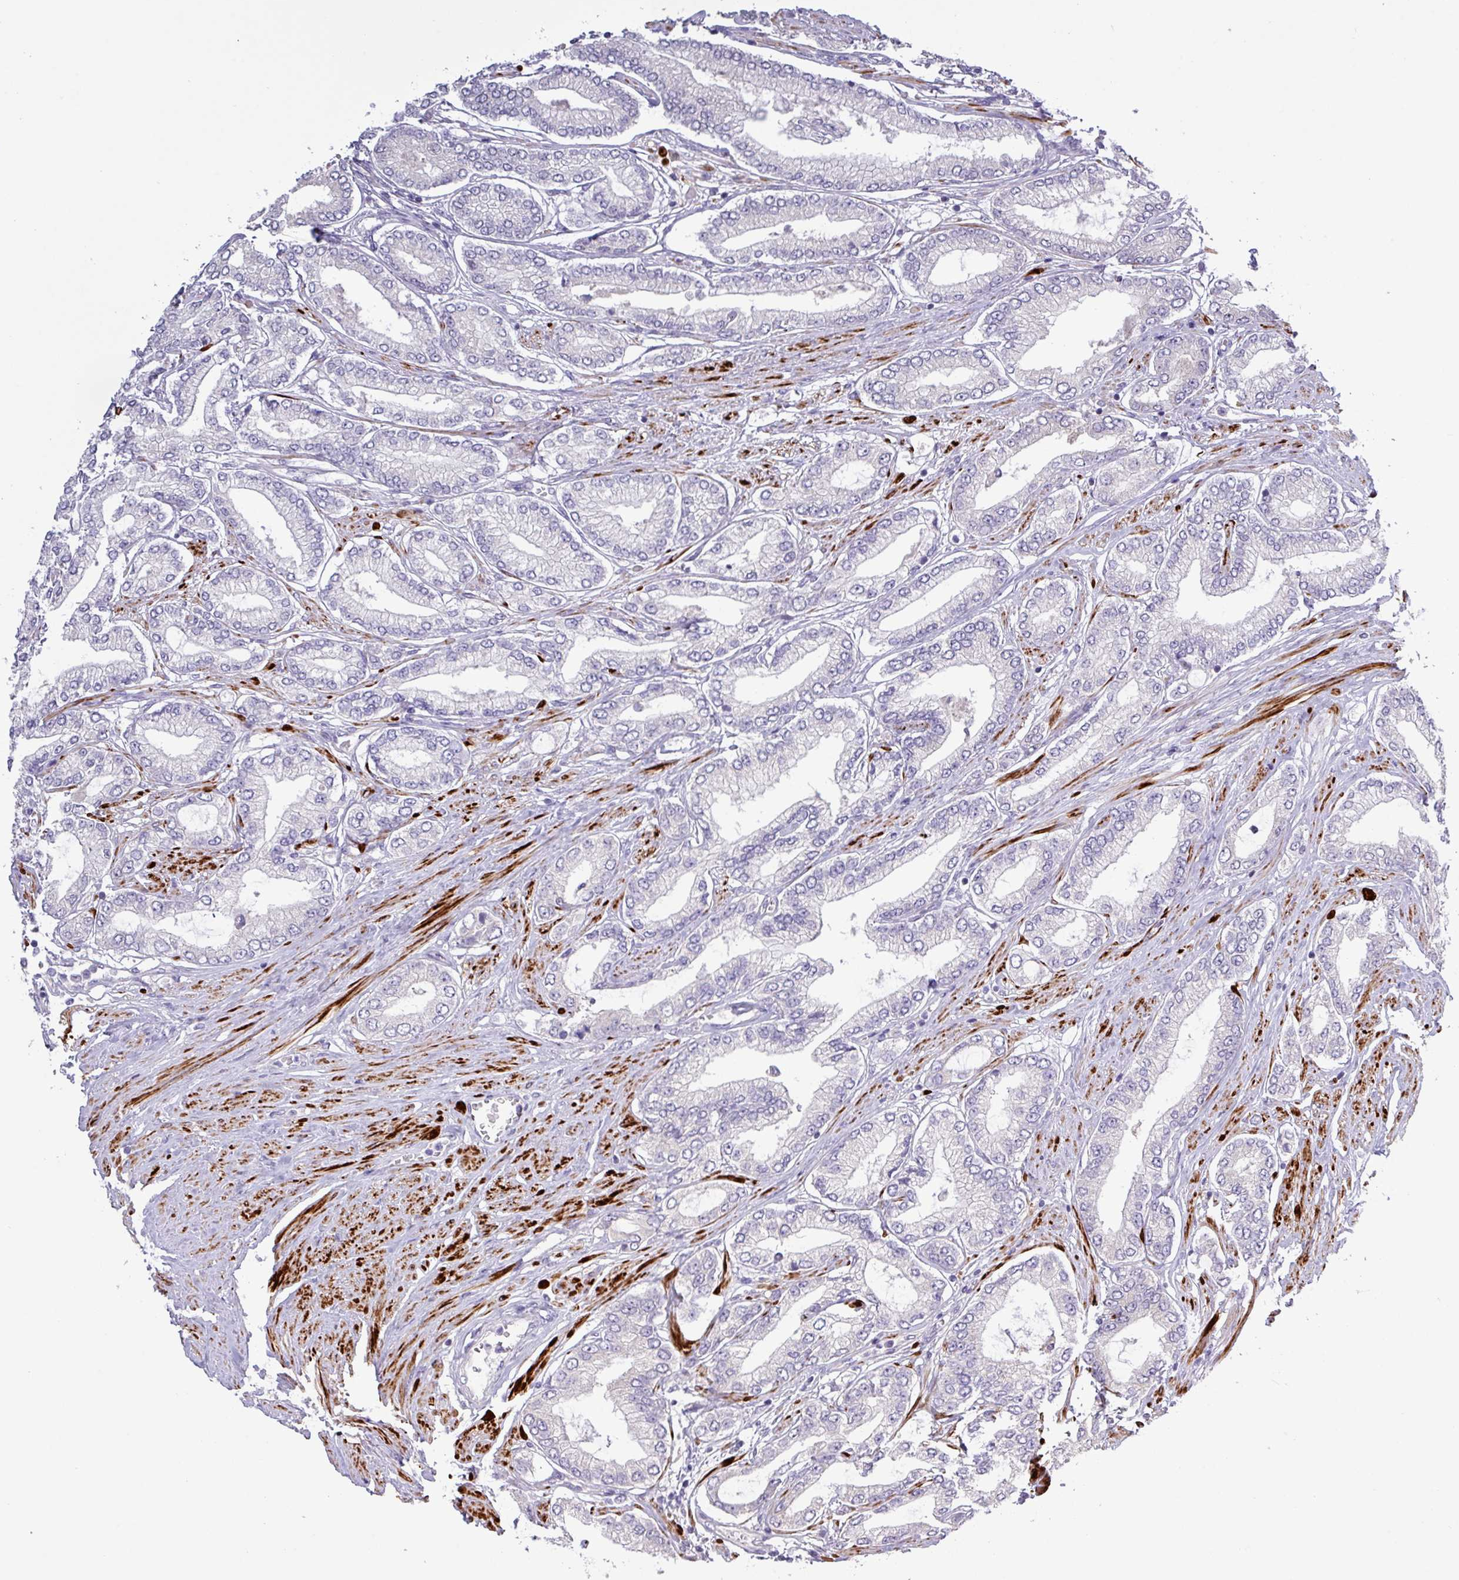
{"staining": {"intensity": "negative", "quantity": "none", "location": "none"}, "tissue": "prostate cancer", "cell_type": "Tumor cells", "image_type": "cancer", "snomed": [{"axis": "morphology", "description": "Adenocarcinoma, Low grade"}, {"axis": "topography", "description": "Prostate"}], "caption": "The IHC image has no significant expression in tumor cells of prostate cancer tissue. (DAB IHC visualized using brightfield microscopy, high magnification).", "gene": "RIPPLY1", "patient": {"sex": "male", "age": 63}}